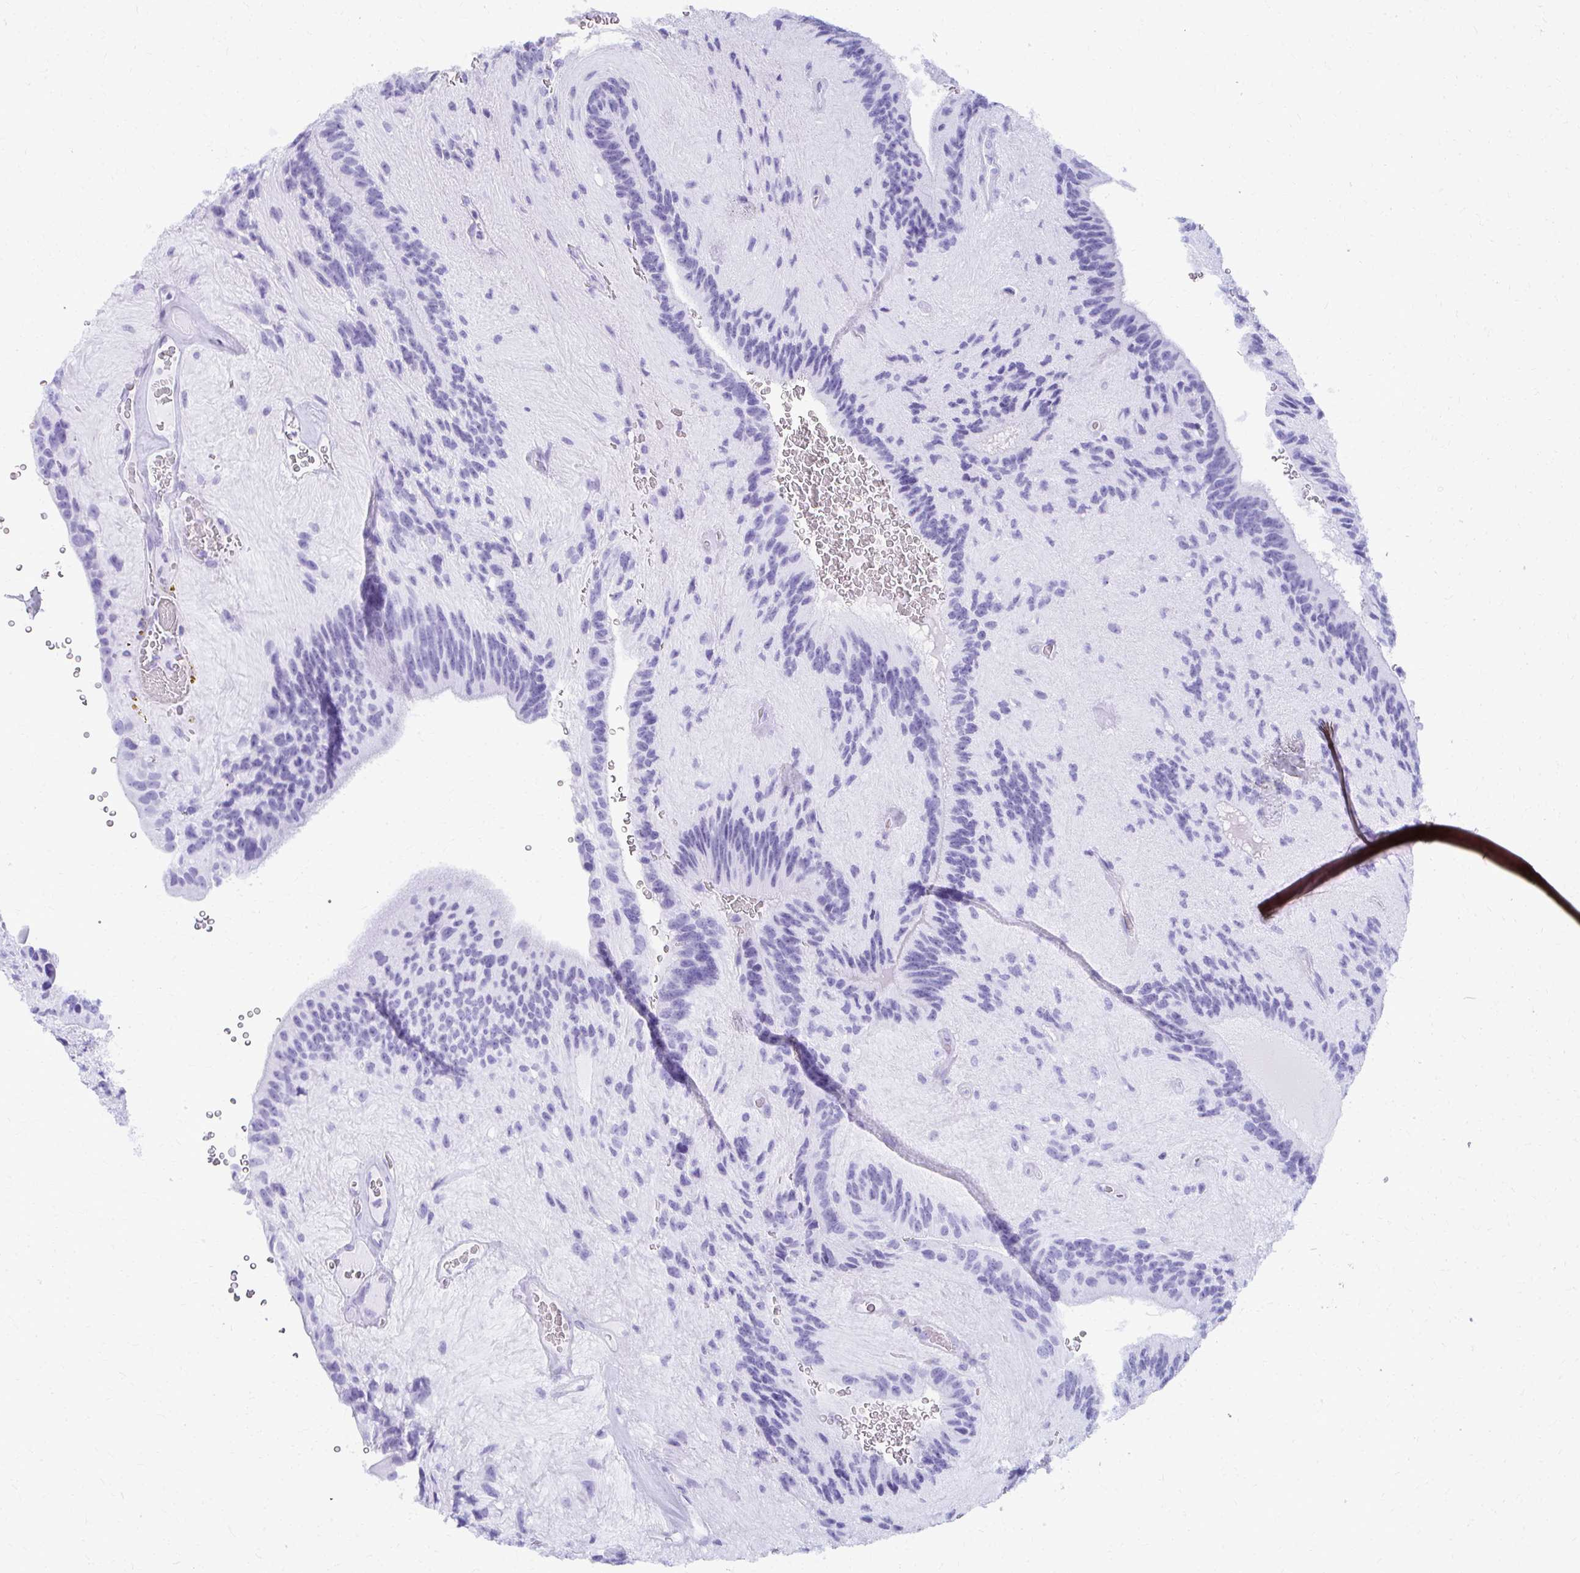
{"staining": {"intensity": "negative", "quantity": "none", "location": "none"}, "tissue": "glioma", "cell_type": "Tumor cells", "image_type": "cancer", "snomed": [{"axis": "morphology", "description": "Glioma, malignant, Low grade"}, {"axis": "topography", "description": "Brain"}], "caption": "High power microscopy photomicrograph of an IHC image of glioma, revealing no significant expression in tumor cells.", "gene": "MAF1", "patient": {"sex": "male", "age": 31}}